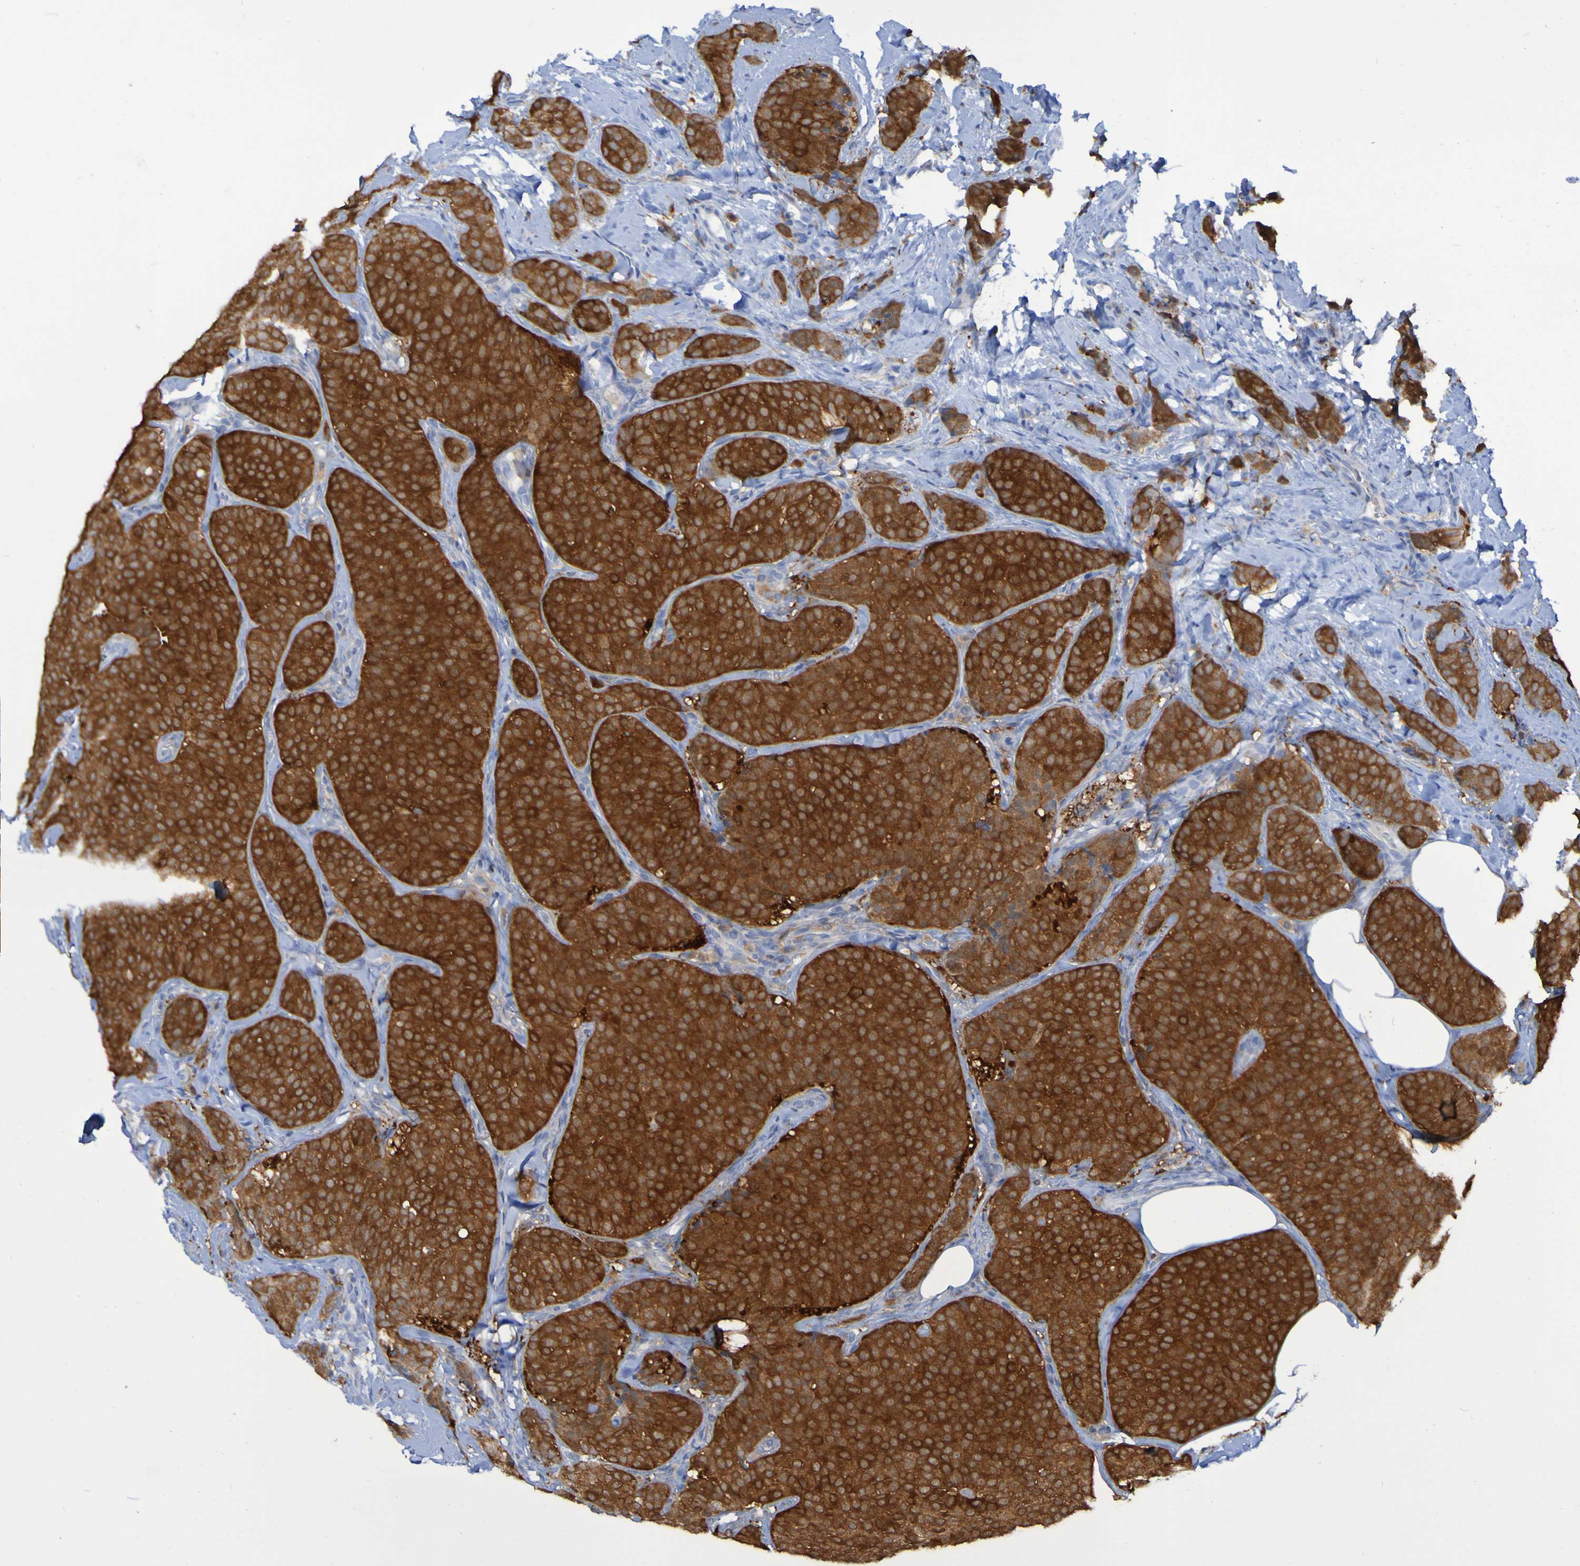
{"staining": {"intensity": "strong", "quantity": ">75%", "location": "cytoplasmic/membranous"}, "tissue": "breast cancer", "cell_type": "Tumor cells", "image_type": "cancer", "snomed": [{"axis": "morphology", "description": "Lobular carcinoma"}, {"axis": "topography", "description": "Skin"}, {"axis": "topography", "description": "Breast"}], "caption": "The histopathology image demonstrates a brown stain indicating the presence of a protein in the cytoplasmic/membranous of tumor cells in breast lobular carcinoma. Using DAB (brown) and hematoxylin (blue) stains, captured at high magnification using brightfield microscopy.", "gene": "MPPE1", "patient": {"sex": "female", "age": 46}}